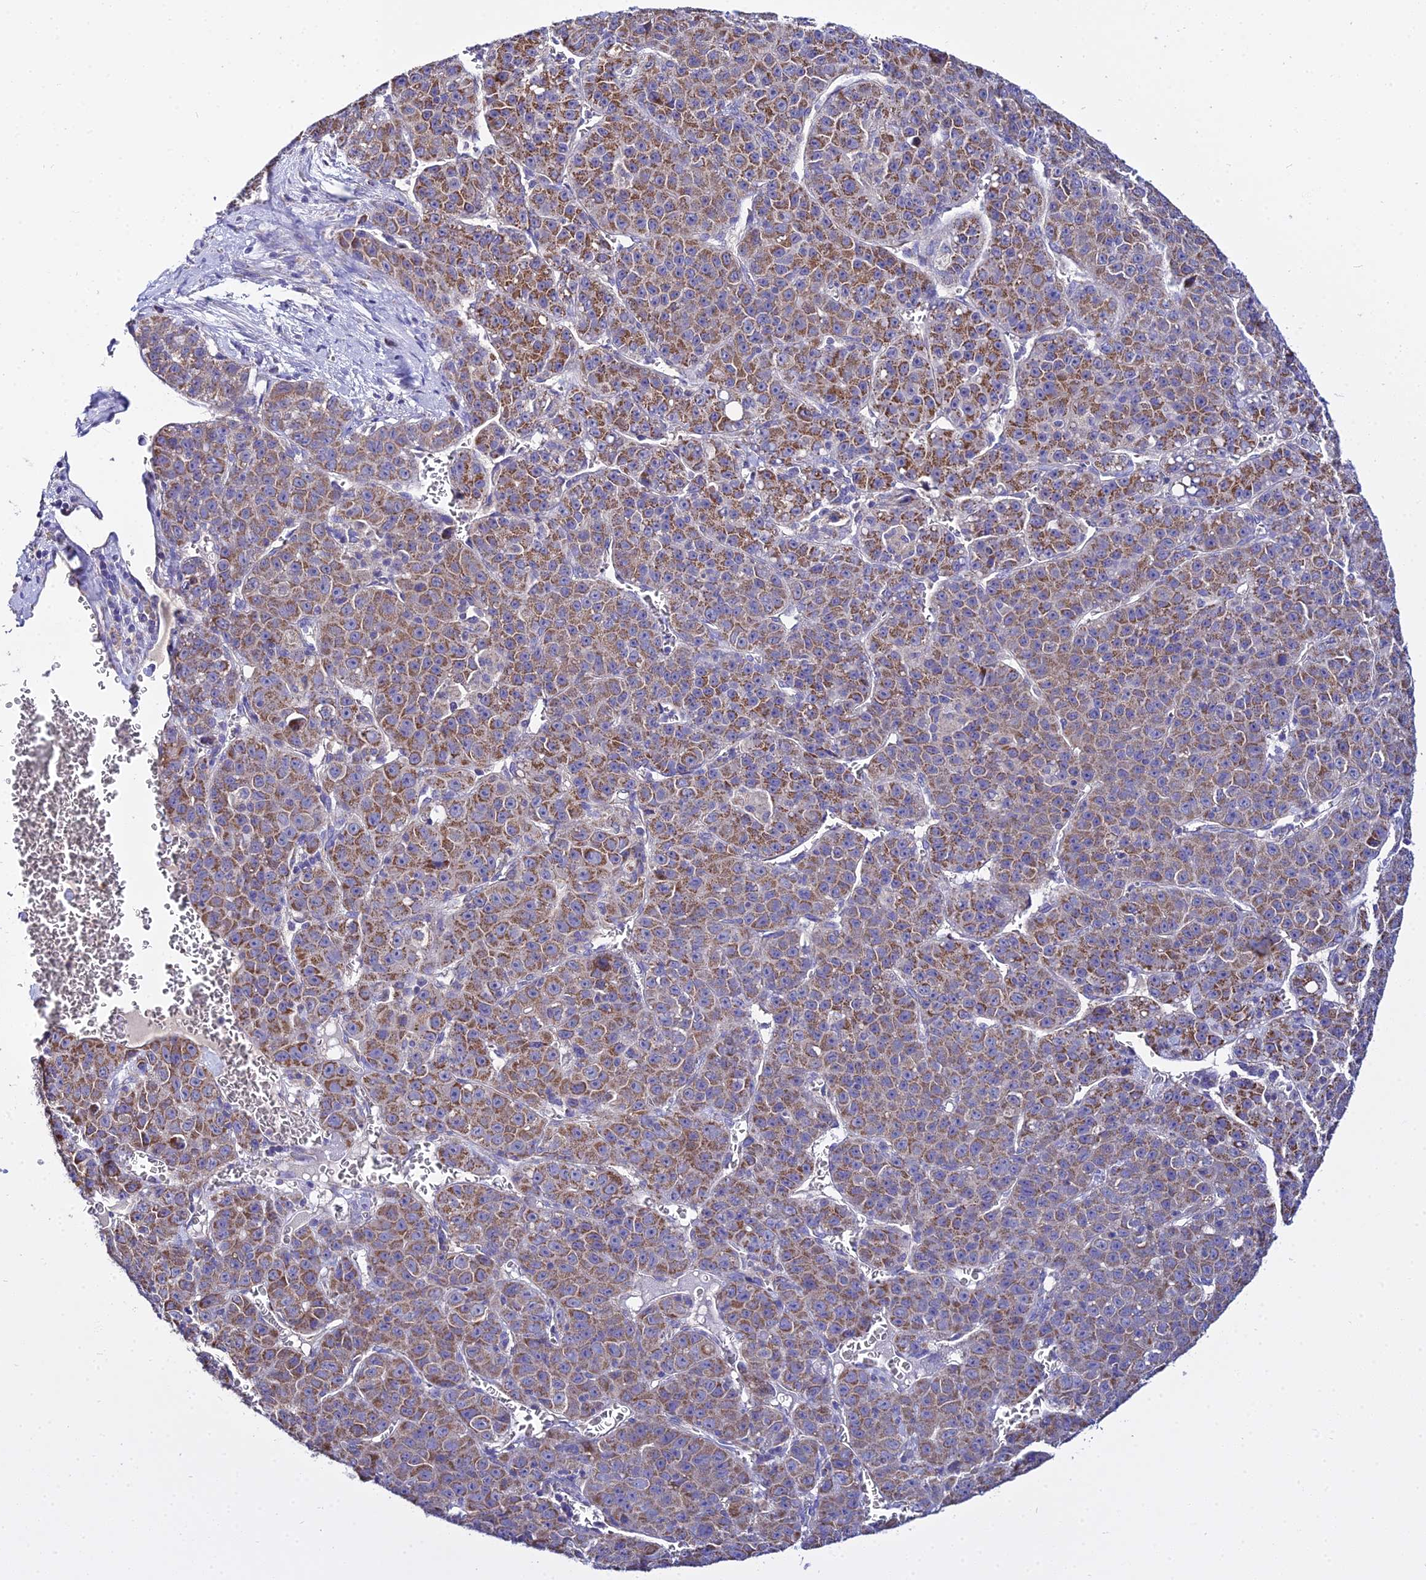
{"staining": {"intensity": "moderate", "quantity": ">75%", "location": "cytoplasmic/membranous"}, "tissue": "liver cancer", "cell_type": "Tumor cells", "image_type": "cancer", "snomed": [{"axis": "morphology", "description": "Carcinoma, Hepatocellular, NOS"}, {"axis": "topography", "description": "Liver"}], "caption": "Immunohistochemical staining of liver hepatocellular carcinoma demonstrates moderate cytoplasmic/membranous protein staining in approximately >75% of tumor cells.", "gene": "TYW5", "patient": {"sex": "female", "age": 53}}